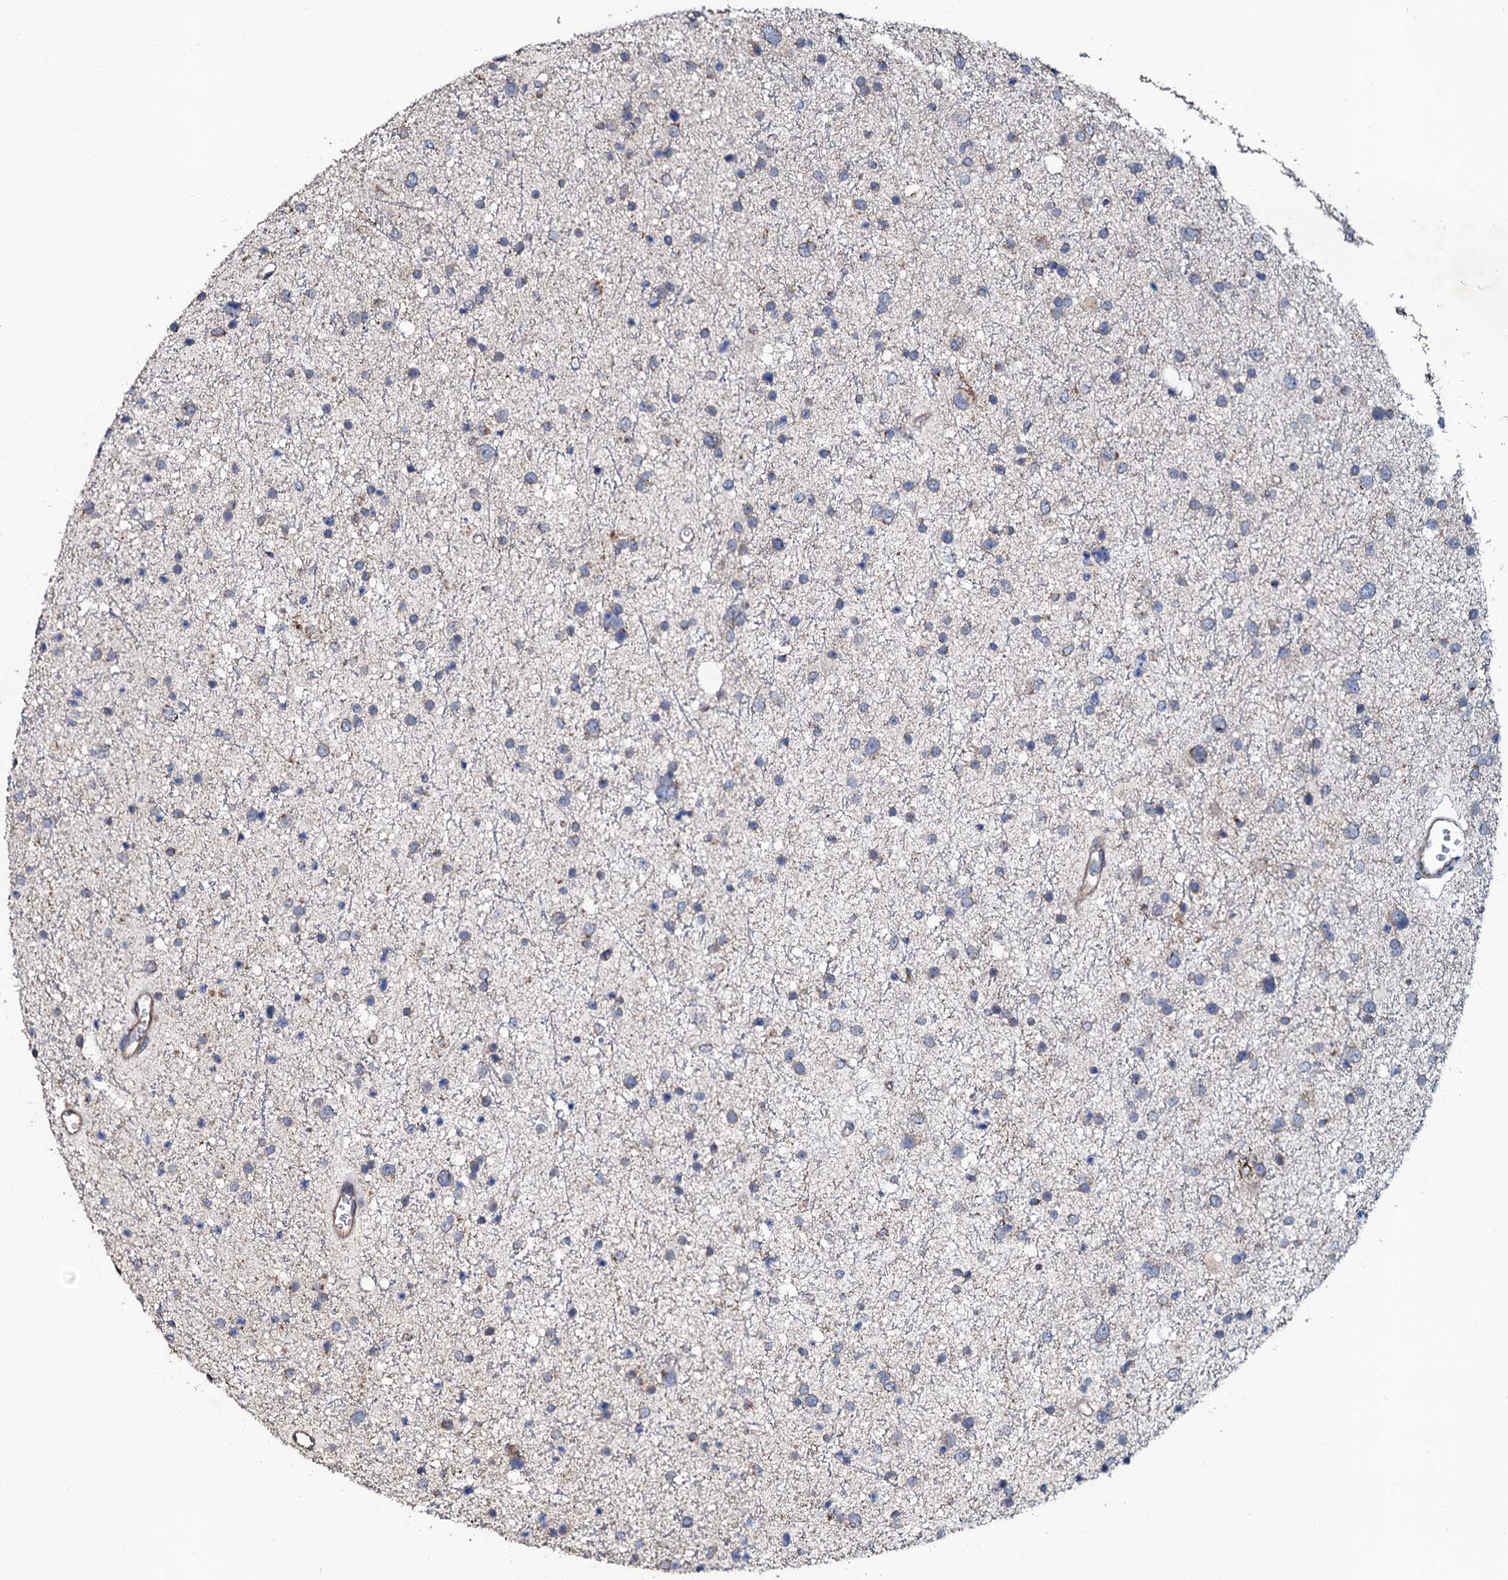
{"staining": {"intensity": "negative", "quantity": "none", "location": "none"}, "tissue": "glioma", "cell_type": "Tumor cells", "image_type": "cancer", "snomed": [{"axis": "morphology", "description": "Glioma, malignant, Low grade"}, {"axis": "topography", "description": "Brain"}], "caption": "Immunohistochemistry micrograph of neoplastic tissue: human low-grade glioma (malignant) stained with DAB (3,3'-diaminobenzidine) exhibits no significant protein positivity in tumor cells. Brightfield microscopy of immunohistochemistry (IHC) stained with DAB (3,3'-diaminobenzidine) (brown) and hematoxylin (blue), captured at high magnification.", "gene": "GLCE", "patient": {"sex": "female", "age": 37}}